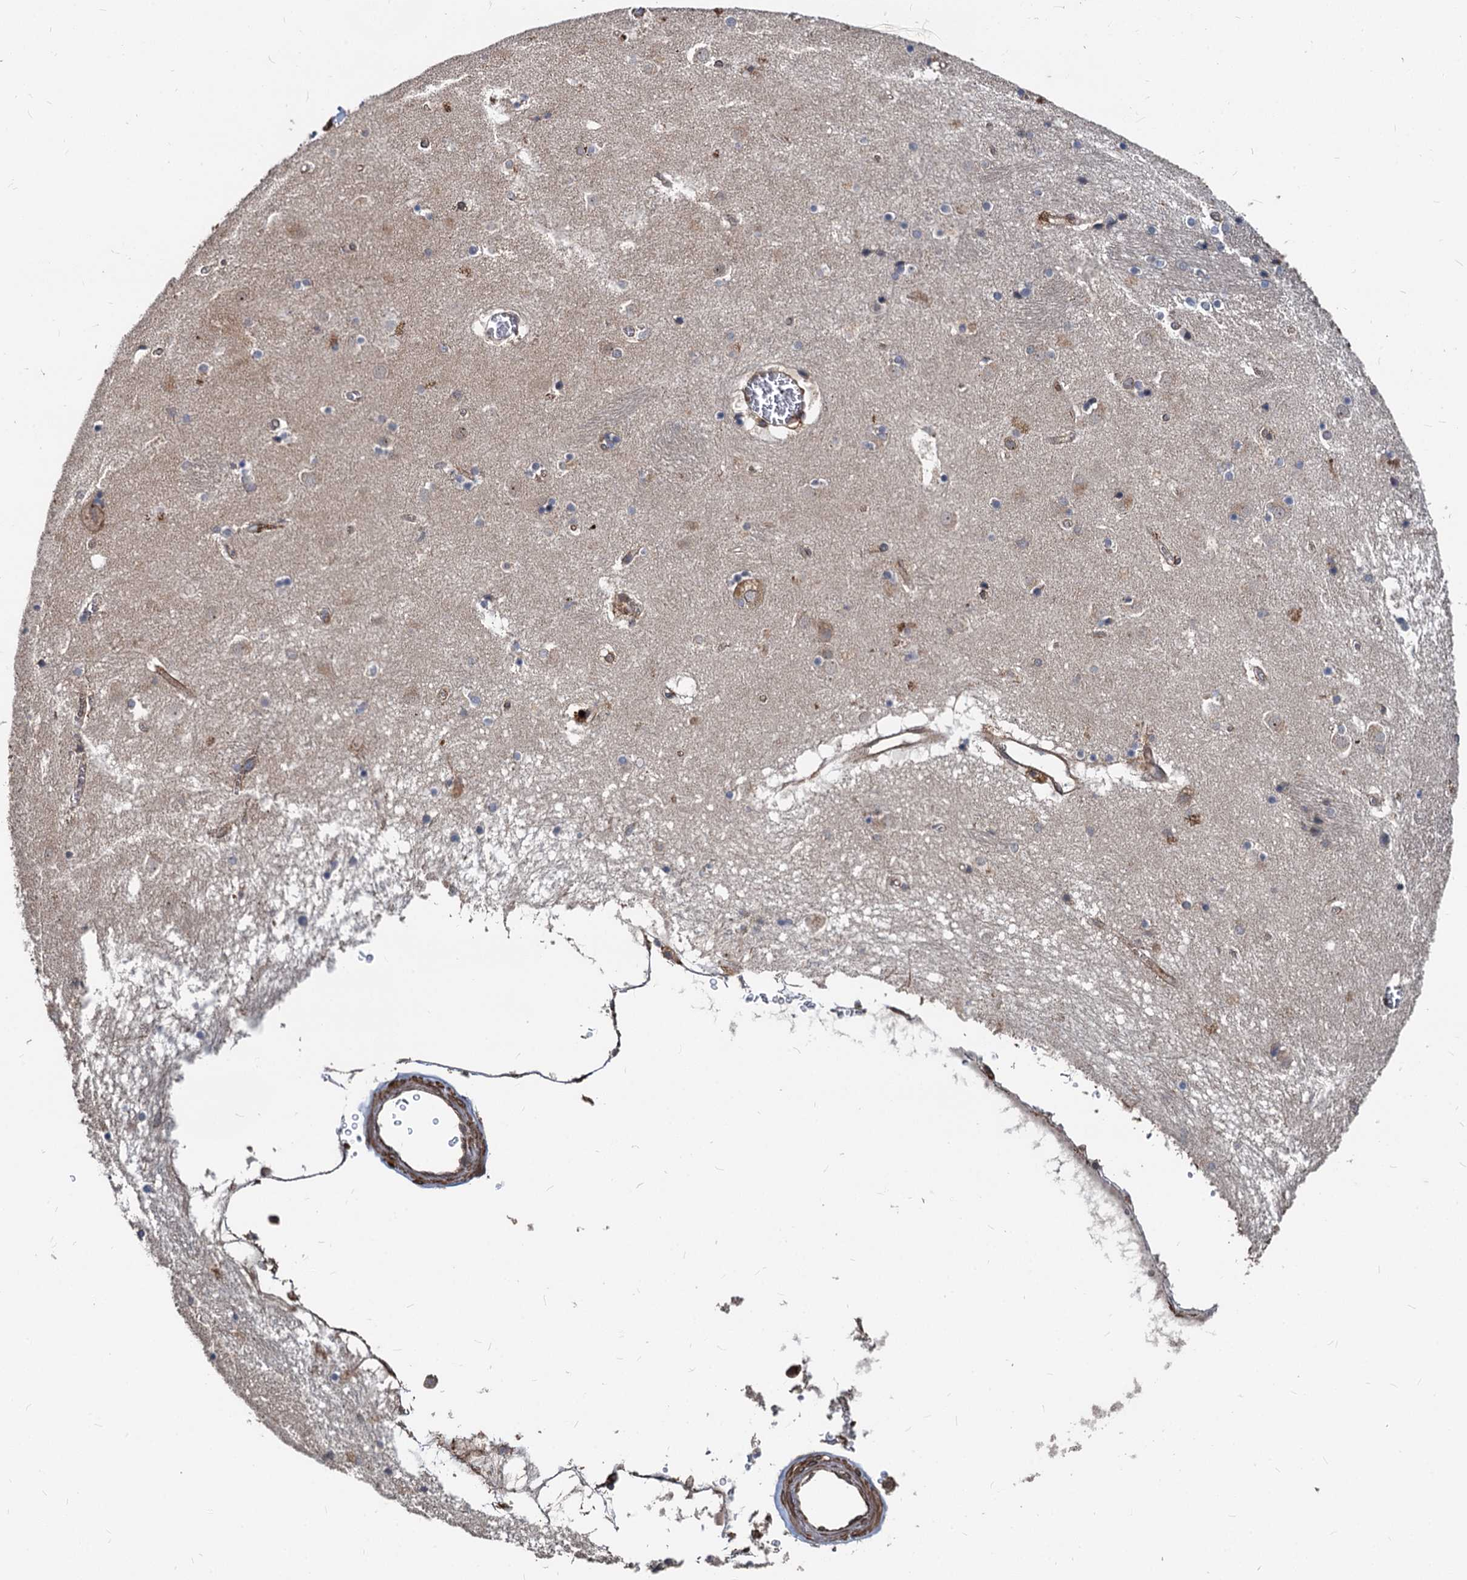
{"staining": {"intensity": "weak", "quantity": "<25%", "location": "cytoplasmic/membranous"}, "tissue": "caudate", "cell_type": "Glial cells", "image_type": "normal", "snomed": [{"axis": "morphology", "description": "Normal tissue, NOS"}, {"axis": "topography", "description": "Lateral ventricle wall"}], "caption": "Caudate stained for a protein using IHC exhibits no staining glial cells.", "gene": "STIM1", "patient": {"sex": "male", "age": 70}}